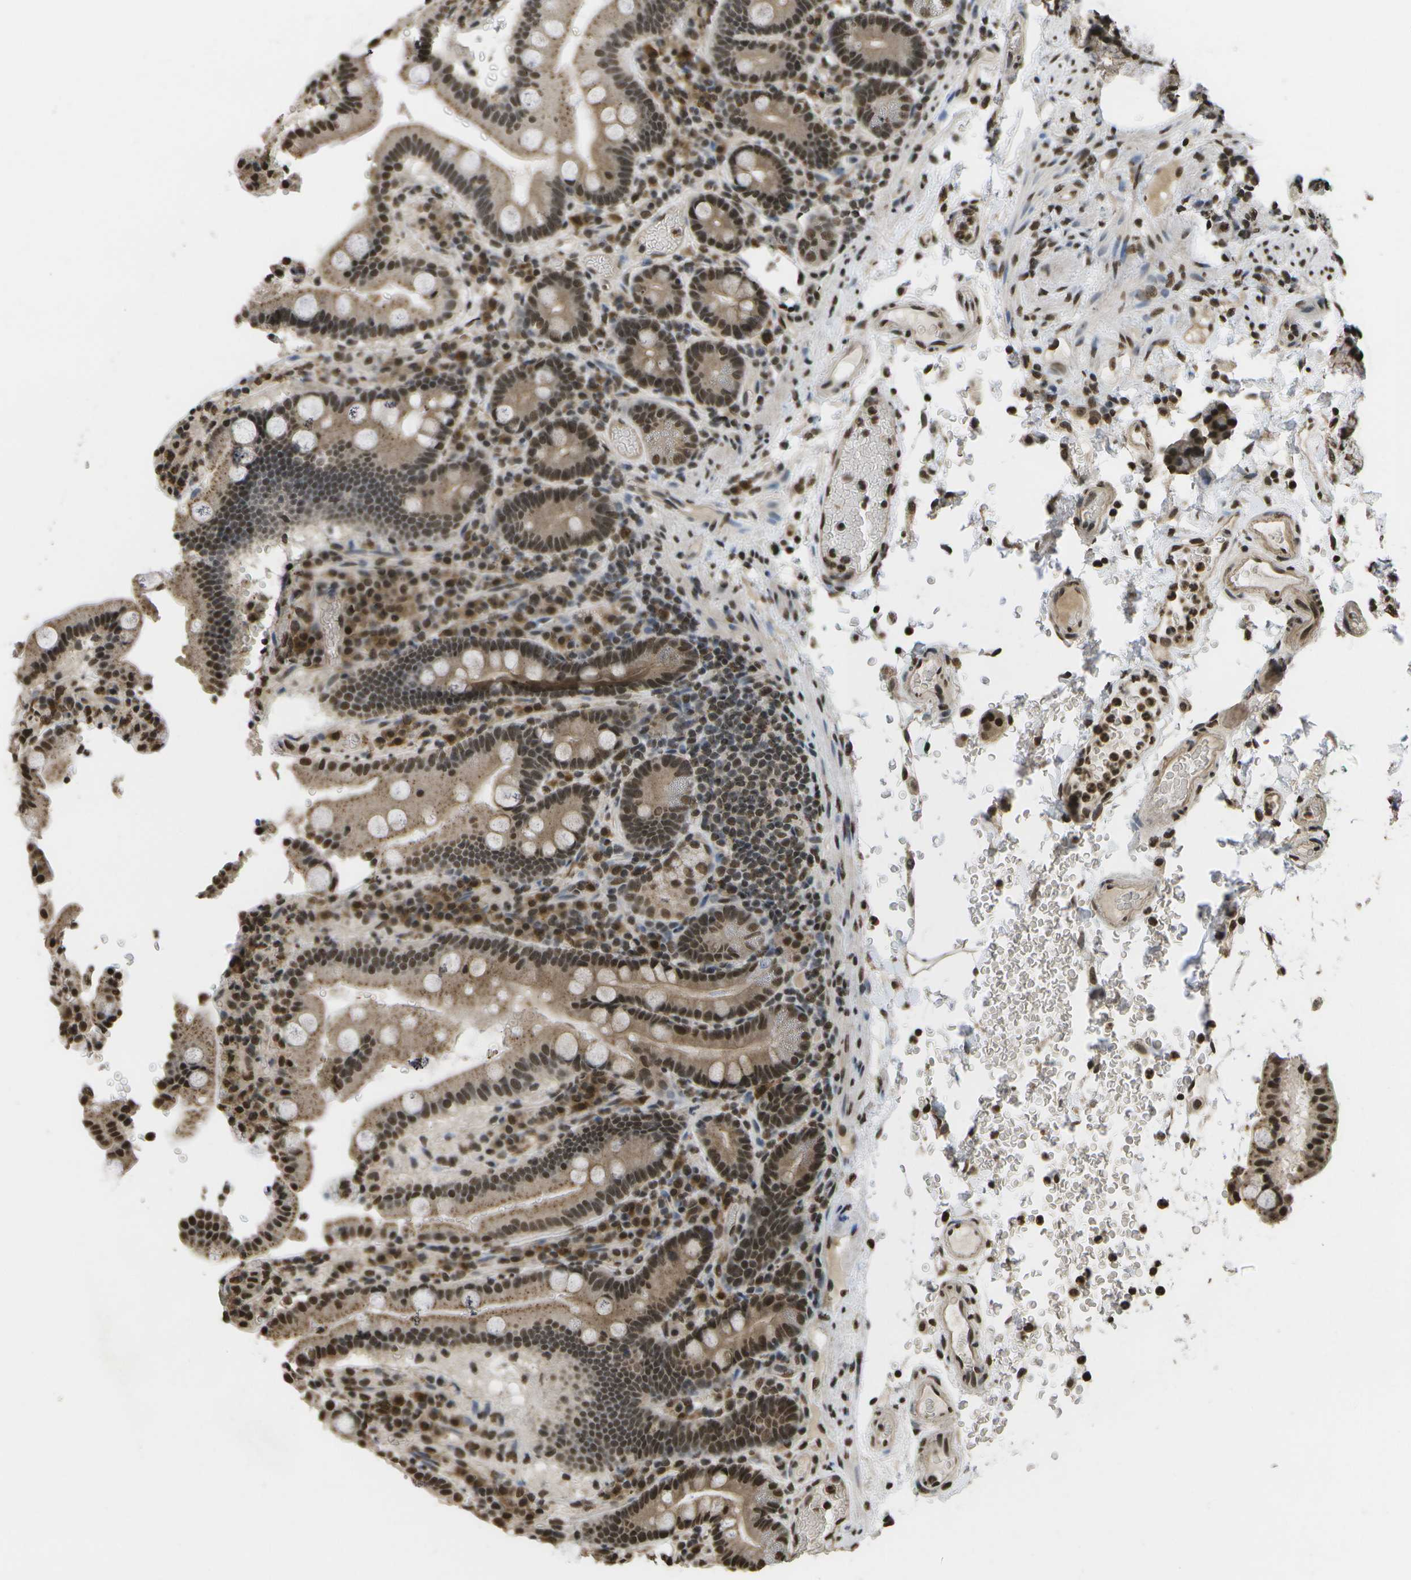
{"staining": {"intensity": "moderate", "quantity": ">75%", "location": "cytoplasmic/membranous,nuclear"}, "tissue": "duodenum", "cell_type": "Glandular cells", "image_type": "normal", "snomed": [{"axis": "morphology", "description": "Normal tissue, NOS"}, {"axis": "topography", "description": "Small intestine, NOS"}], "caption": "Immunohistochemical staining of normal duodenum reveals >75% levels of moderate cytoplasmic/membranous,nuclear protein positivity in approximately >75% of glandular cells.", "gene": "SPEN", "patient": {"sex": "female", "age": 71}}